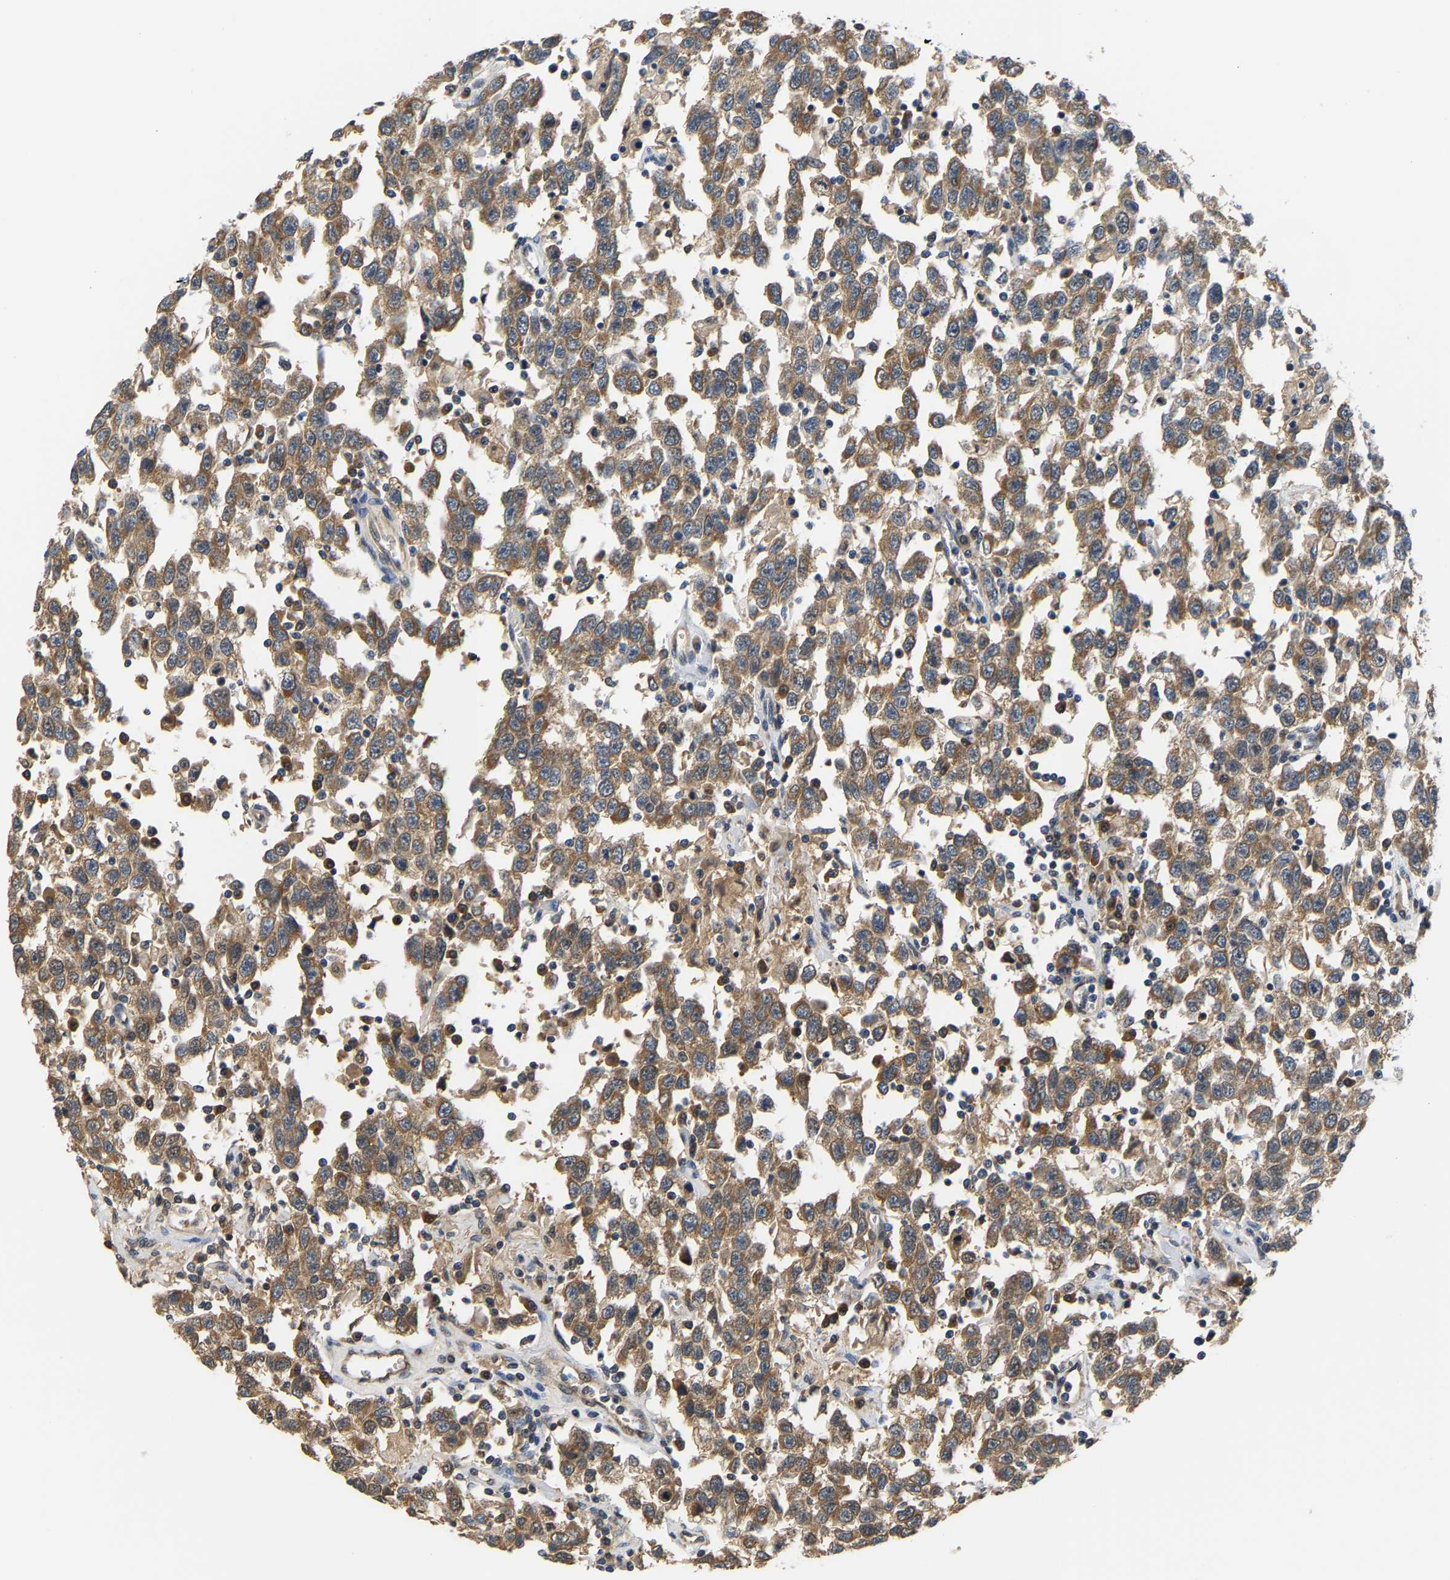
{"staining": {"intensity": "moderate", "quantity": ">75%", "location": "cytoplasmic/membranous"}, "tissue": "testis cancer", "cell_type": "Tumor cells", "image_type": "cancer", "snomed": [{"axis": "morphology", "description": "Seminoma, NOS"}, {"axis": "topography", "description": "Testis"}], "caption": "Immunohistochemical staining of human testis seminoma exhibits medium levels of moderate cytoplasmic/membranous protein positivity in about >75% of tumor cells. (DAB (3,3'-diaminobenzidine) = brown stain, brightfield microscopy at high magnification).", "gene": "ARHGEF12", "patient": {"sex": "male", "age": 41}}